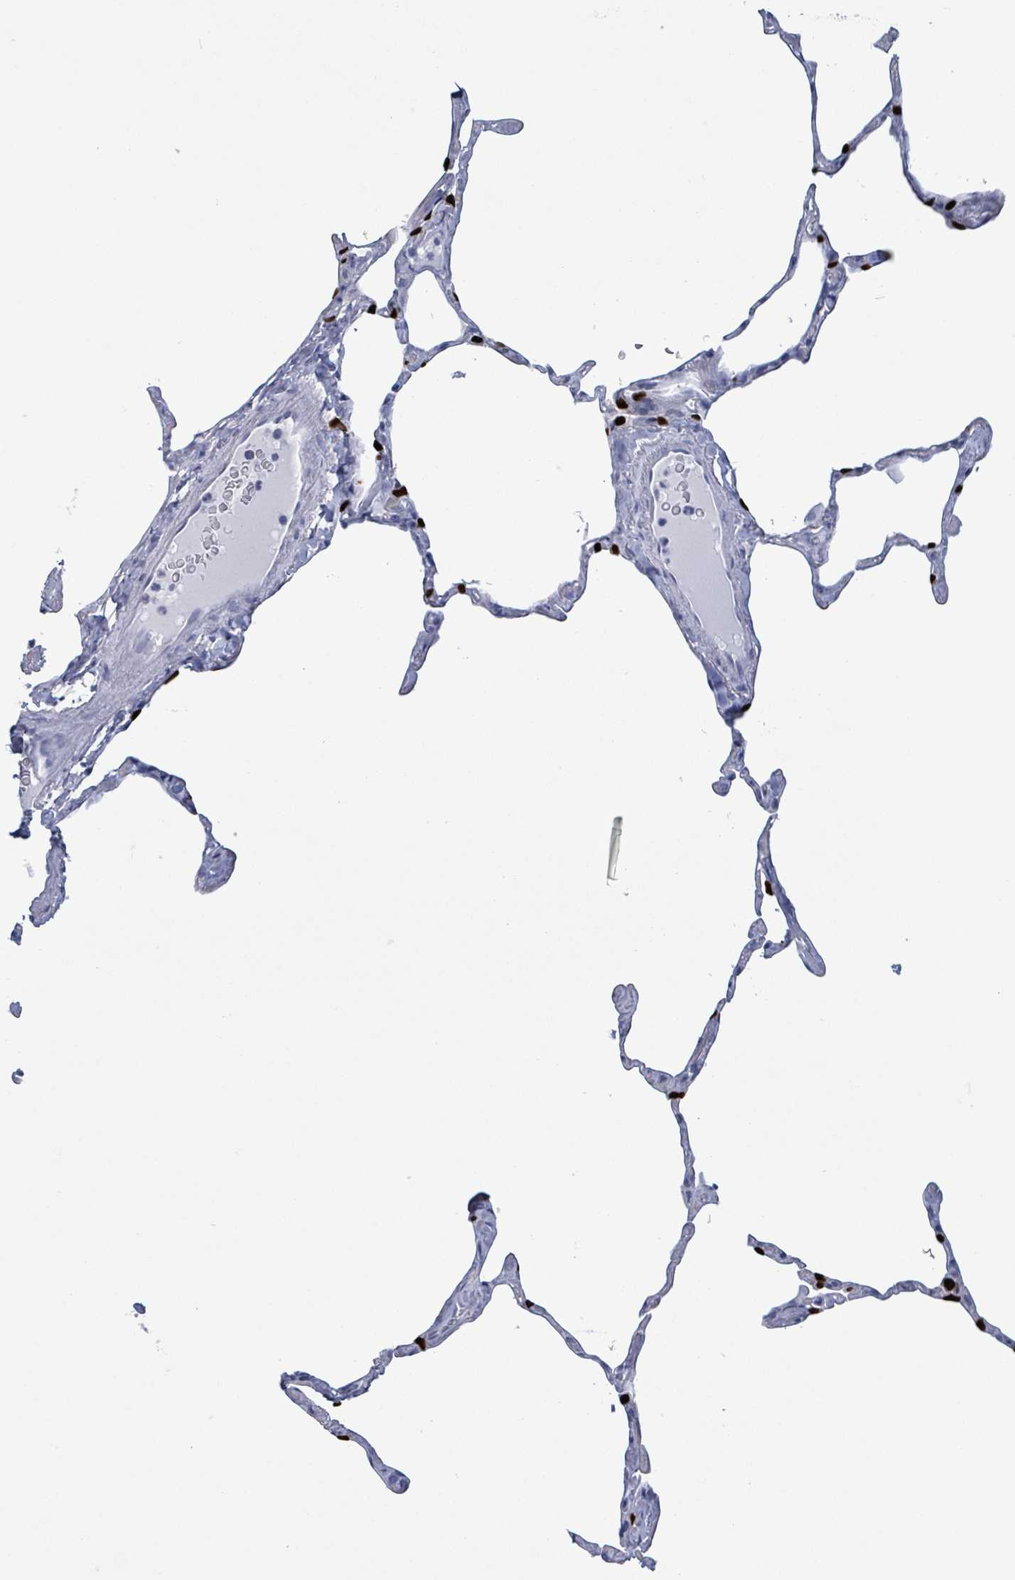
{"staining": {"intensity": "strong", "quantity": "25%-75%", "location": "nuclear"}, "tissue": "lung", "cell_type": "Alveolar cells", "image_type": "normal", "snomed": [{"axis": "morphology", "description": "Normal tissue, NOS"}, {"axis": "topography", "description": "Lung"}], "caption": "Lung stained for a protein (brown) demonstrates strong nuclear positive staining in about 25%-75% of alveolar cells.", "gene": "NKX2", "patient": {"sex": "male", "age": 65}}